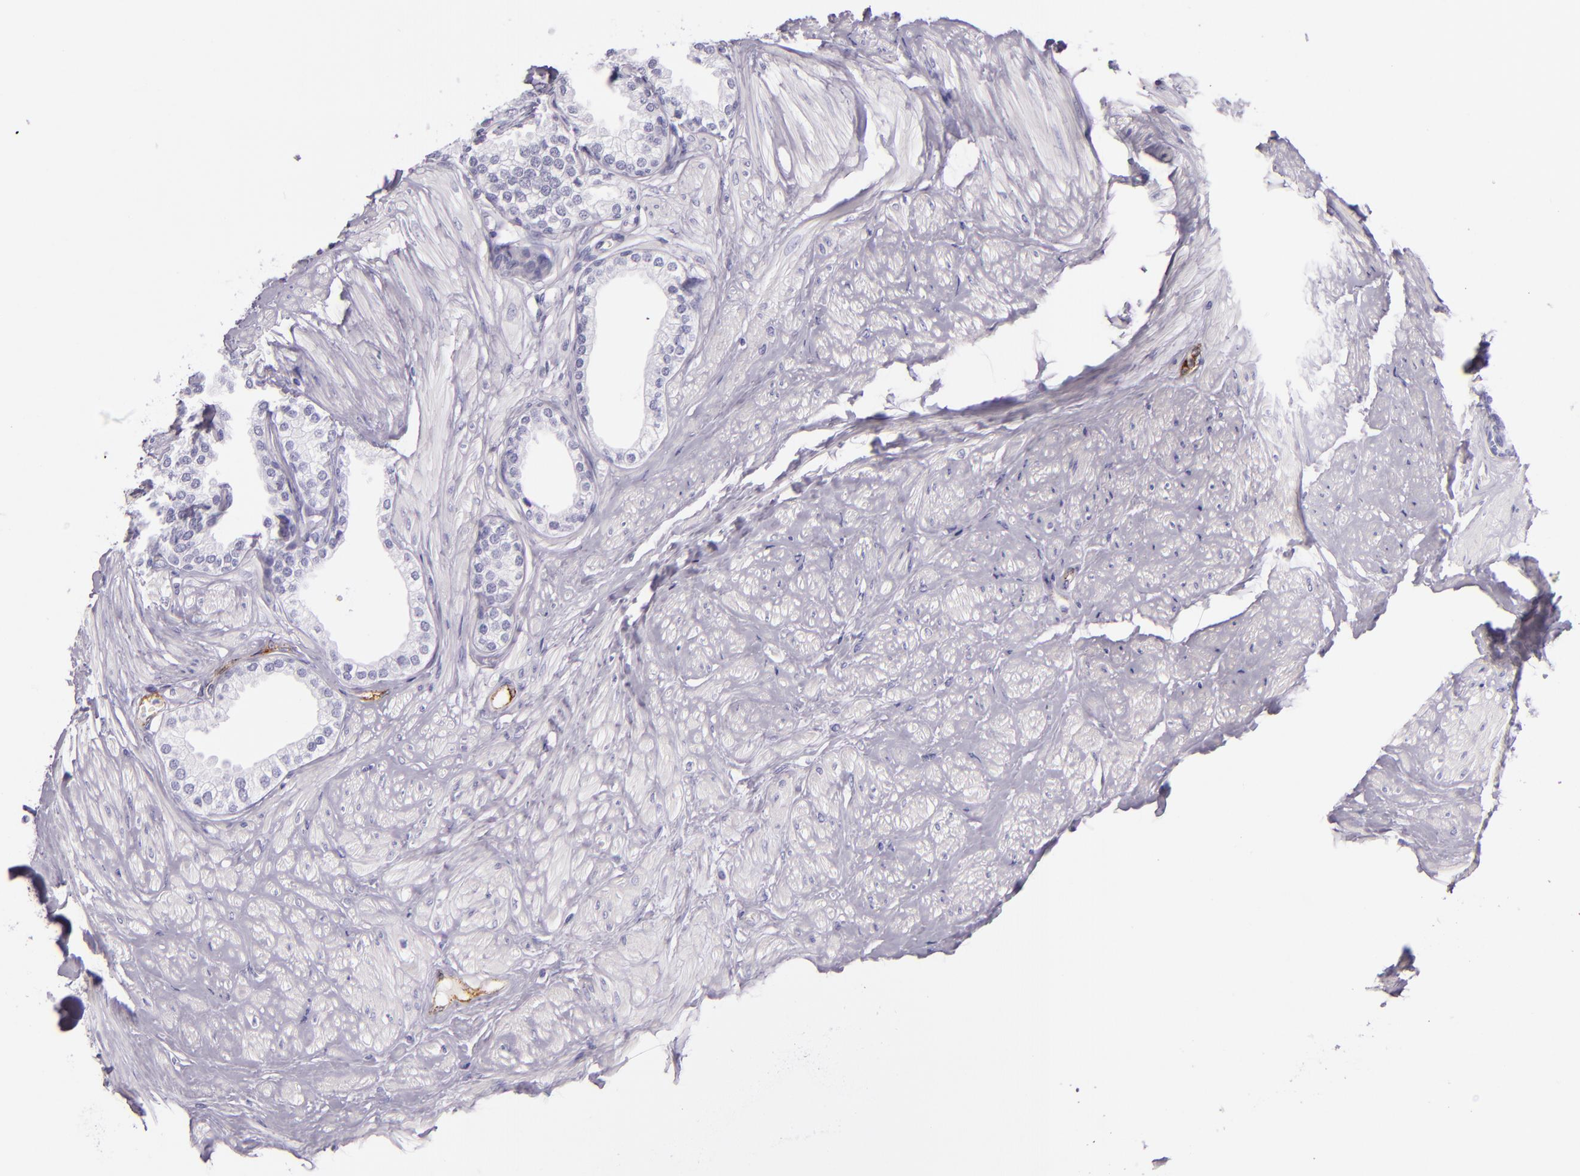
{"staining": {"intensity": "negative", "quantity": "none", "location": "none"}, "tissue": "prostate", "cell_type": "Glandular cells", "image_type": "normal", "snomed": [{"axis": "morphology", "description": "Normal tissue, NOS"}, {"axis": "topography", "description": "Prostate"}], "caption": "There is no significant expression in glandular cells of prostate. Nuclei are stained in blue.", "gene": "SELP", "patient": {"sex": "male", "age": 64}}